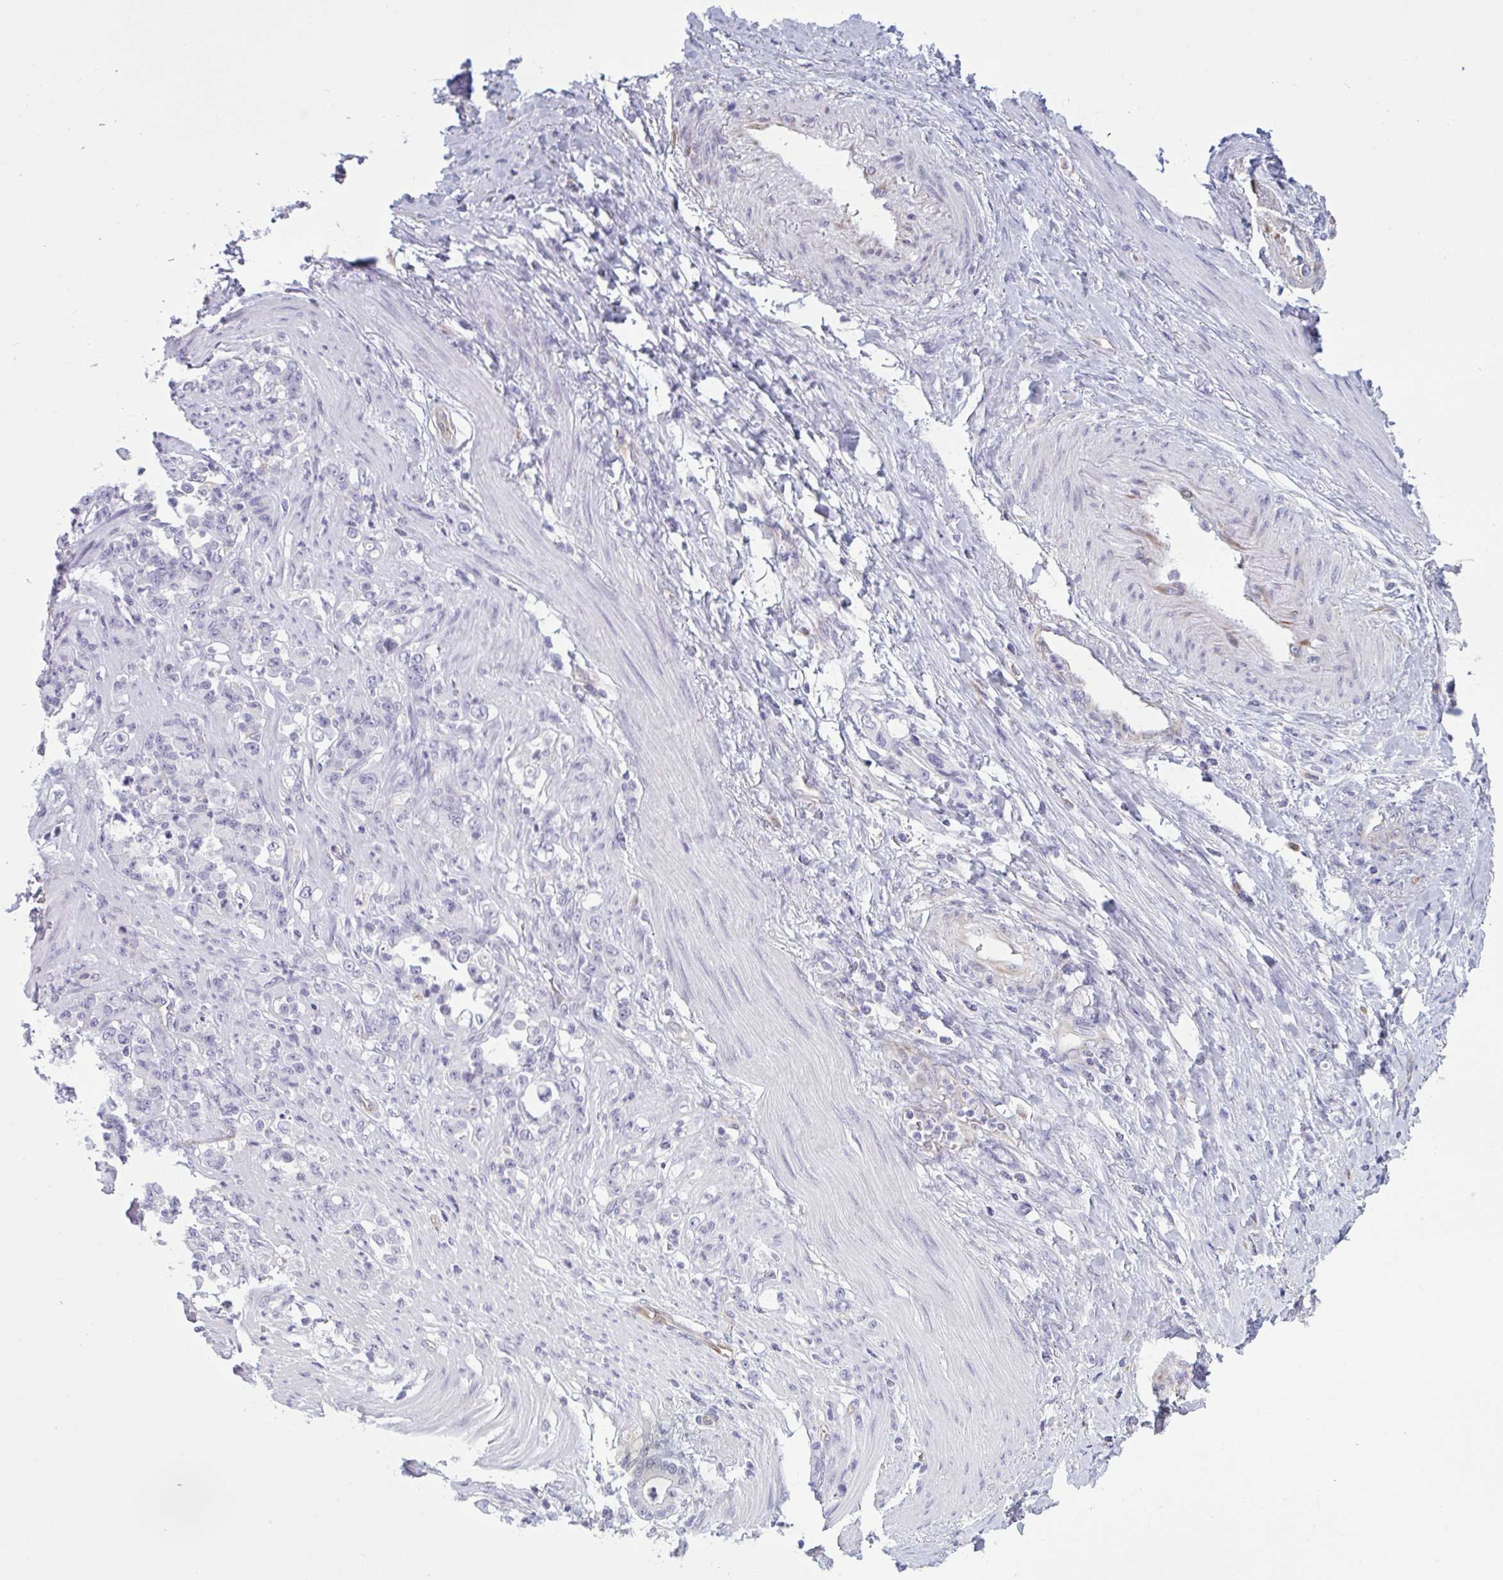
{"staining": {"intensity": "negative", "quantity": "none", "location": "none"}, "tissue": "stomach cancer", "cell_type": "Tumor cells", "image_type": "cancer", "snomed": [{"axis": "morphology", "description": "Normal tissue, NOS"}, {"axis": "morphology", "description": "Adenocarcinoma, NOS"}, {"axis": "topography", "description": "Stomach"}], "caption": "A micrograph of human stomach adenocarcinoma is negative for staining in tumor cells.", "gene": "OR1L3", "patient": {"sex": "female", "age": 79}}